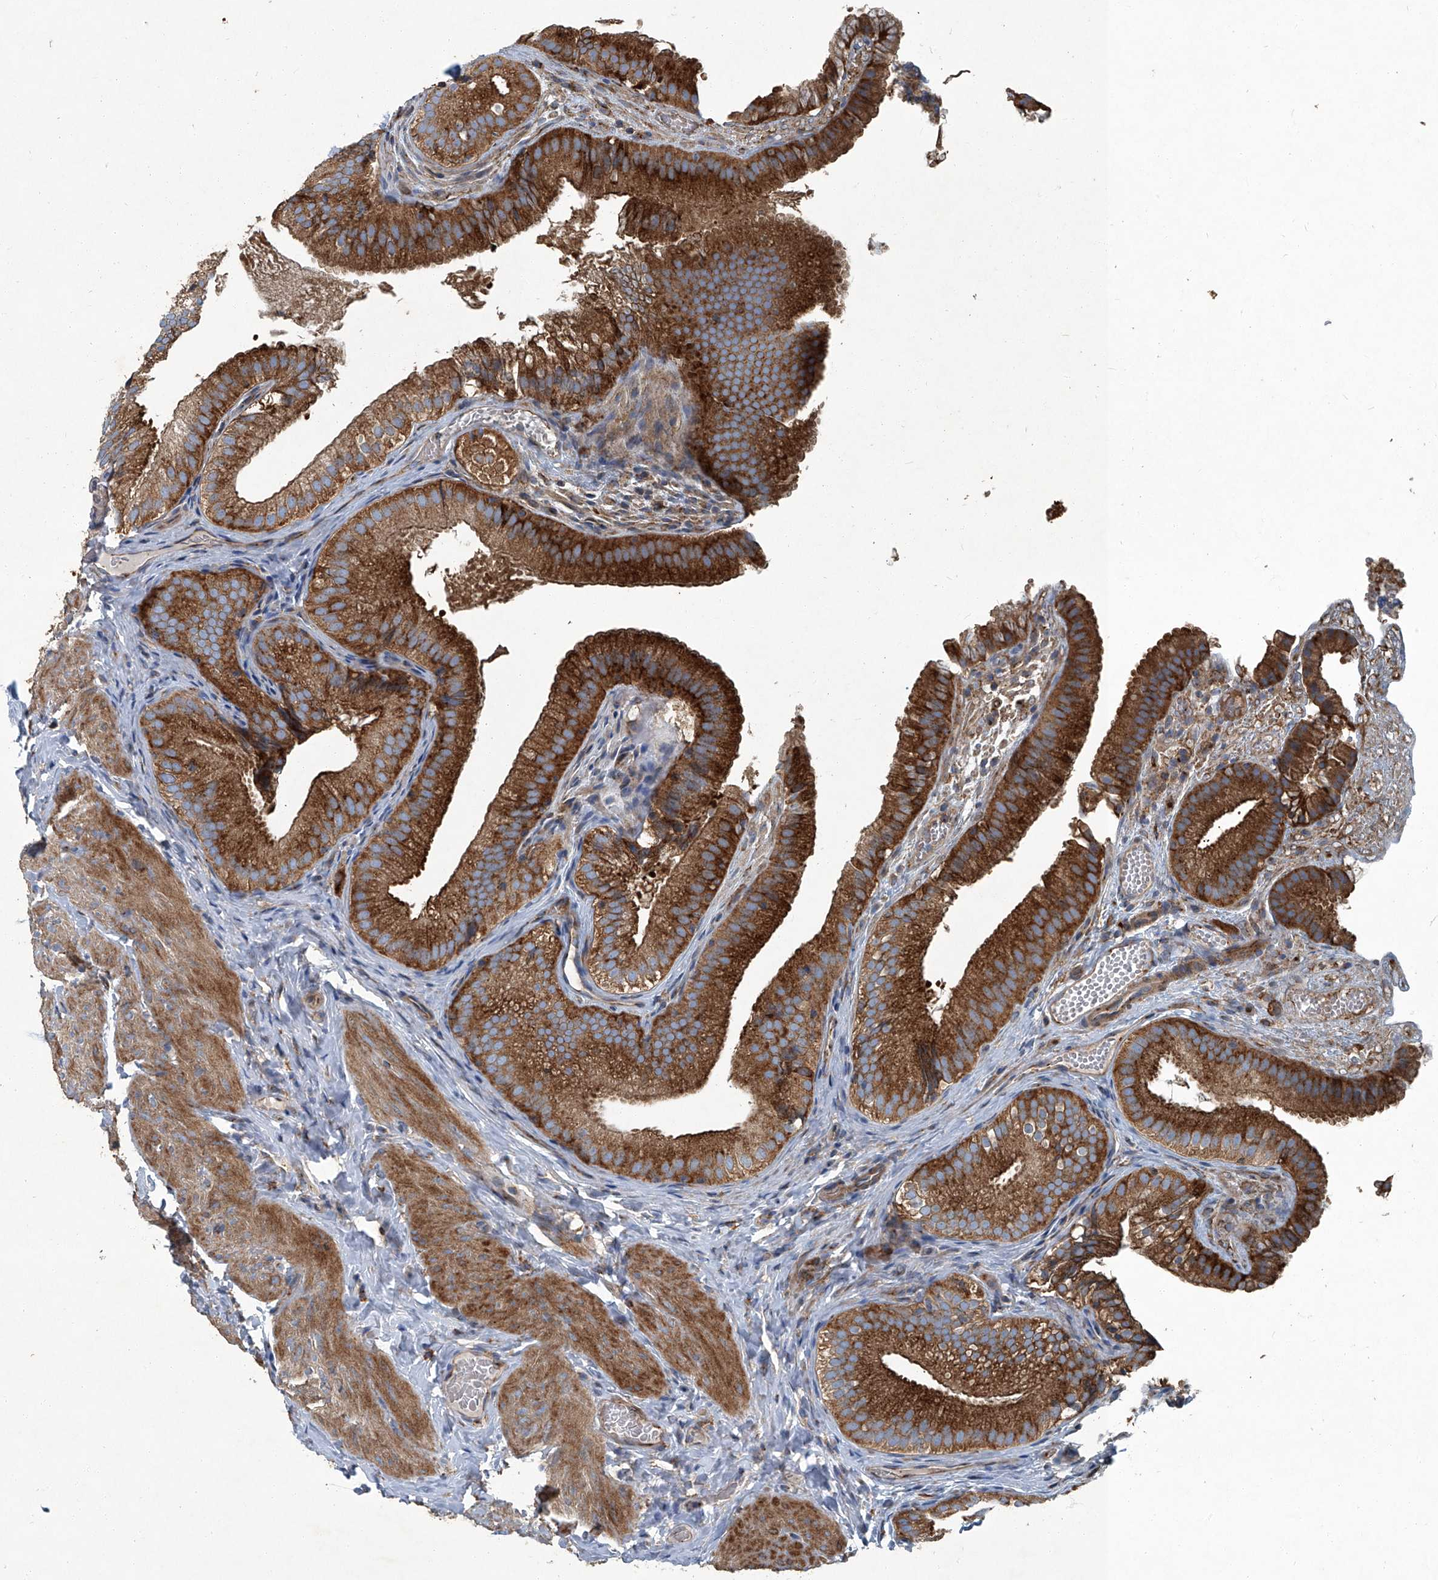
{"staining": {"intensity": "strong", "quantity": ">75%", "location": "cytoplasmic/membranous"}, "tissue": "gallbladder", "cell_type": "Glandular cells", "image_type": "normal", "snomed": [{"axis": "morphology", "description": "Normal tissue, NOS"}, {"axis": "topography", "description": "Gallbladder"}], "caption": "IHC micrograph of benign gallbladder: gallbladder stained using immunohistochemistry reveals high levels of strong protein expression localized specifically in the cytoplasmic/membranous of glandular cells, appearing as a cytoplasmic/membranous brown color.", "gene": "PIGH", "patient": {"sex": "female", "age": 30}}